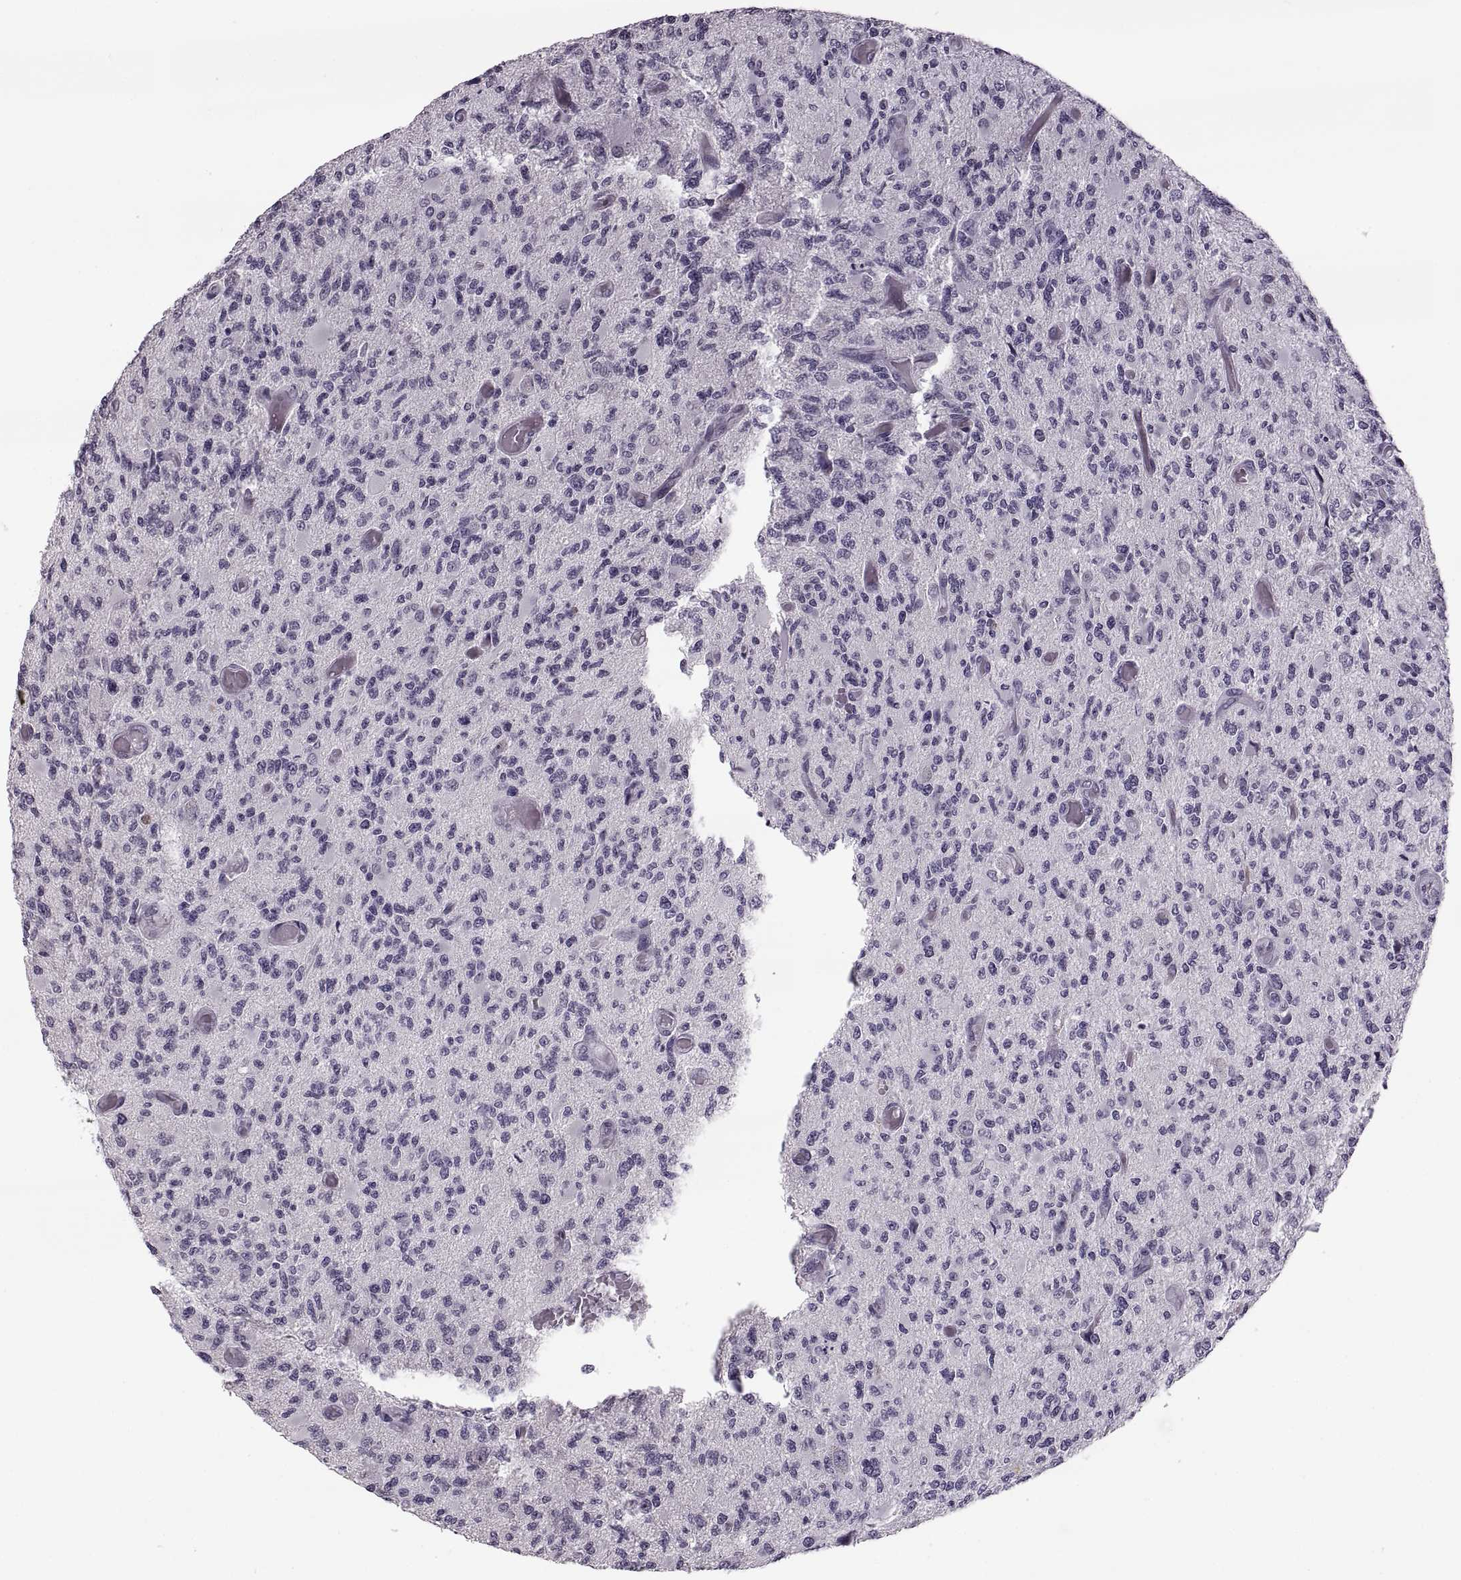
{"staining": {"intensity": "negative", "quantity": "none", "location": "none"}, "tissue": "glioma", "cell_type": "Tumor cells", "image_type": "cancer", "snomed": [{"axis": "morphology", "description": "Glioma, malignant, High grade"}, {"axis": "topography", "description": "Brain"}], "caption": "The photomicrograph reveals no staining of tumor cells in glioma.", "gene": "PAGE5", "patient": {"sex": "female", "age": 63}}